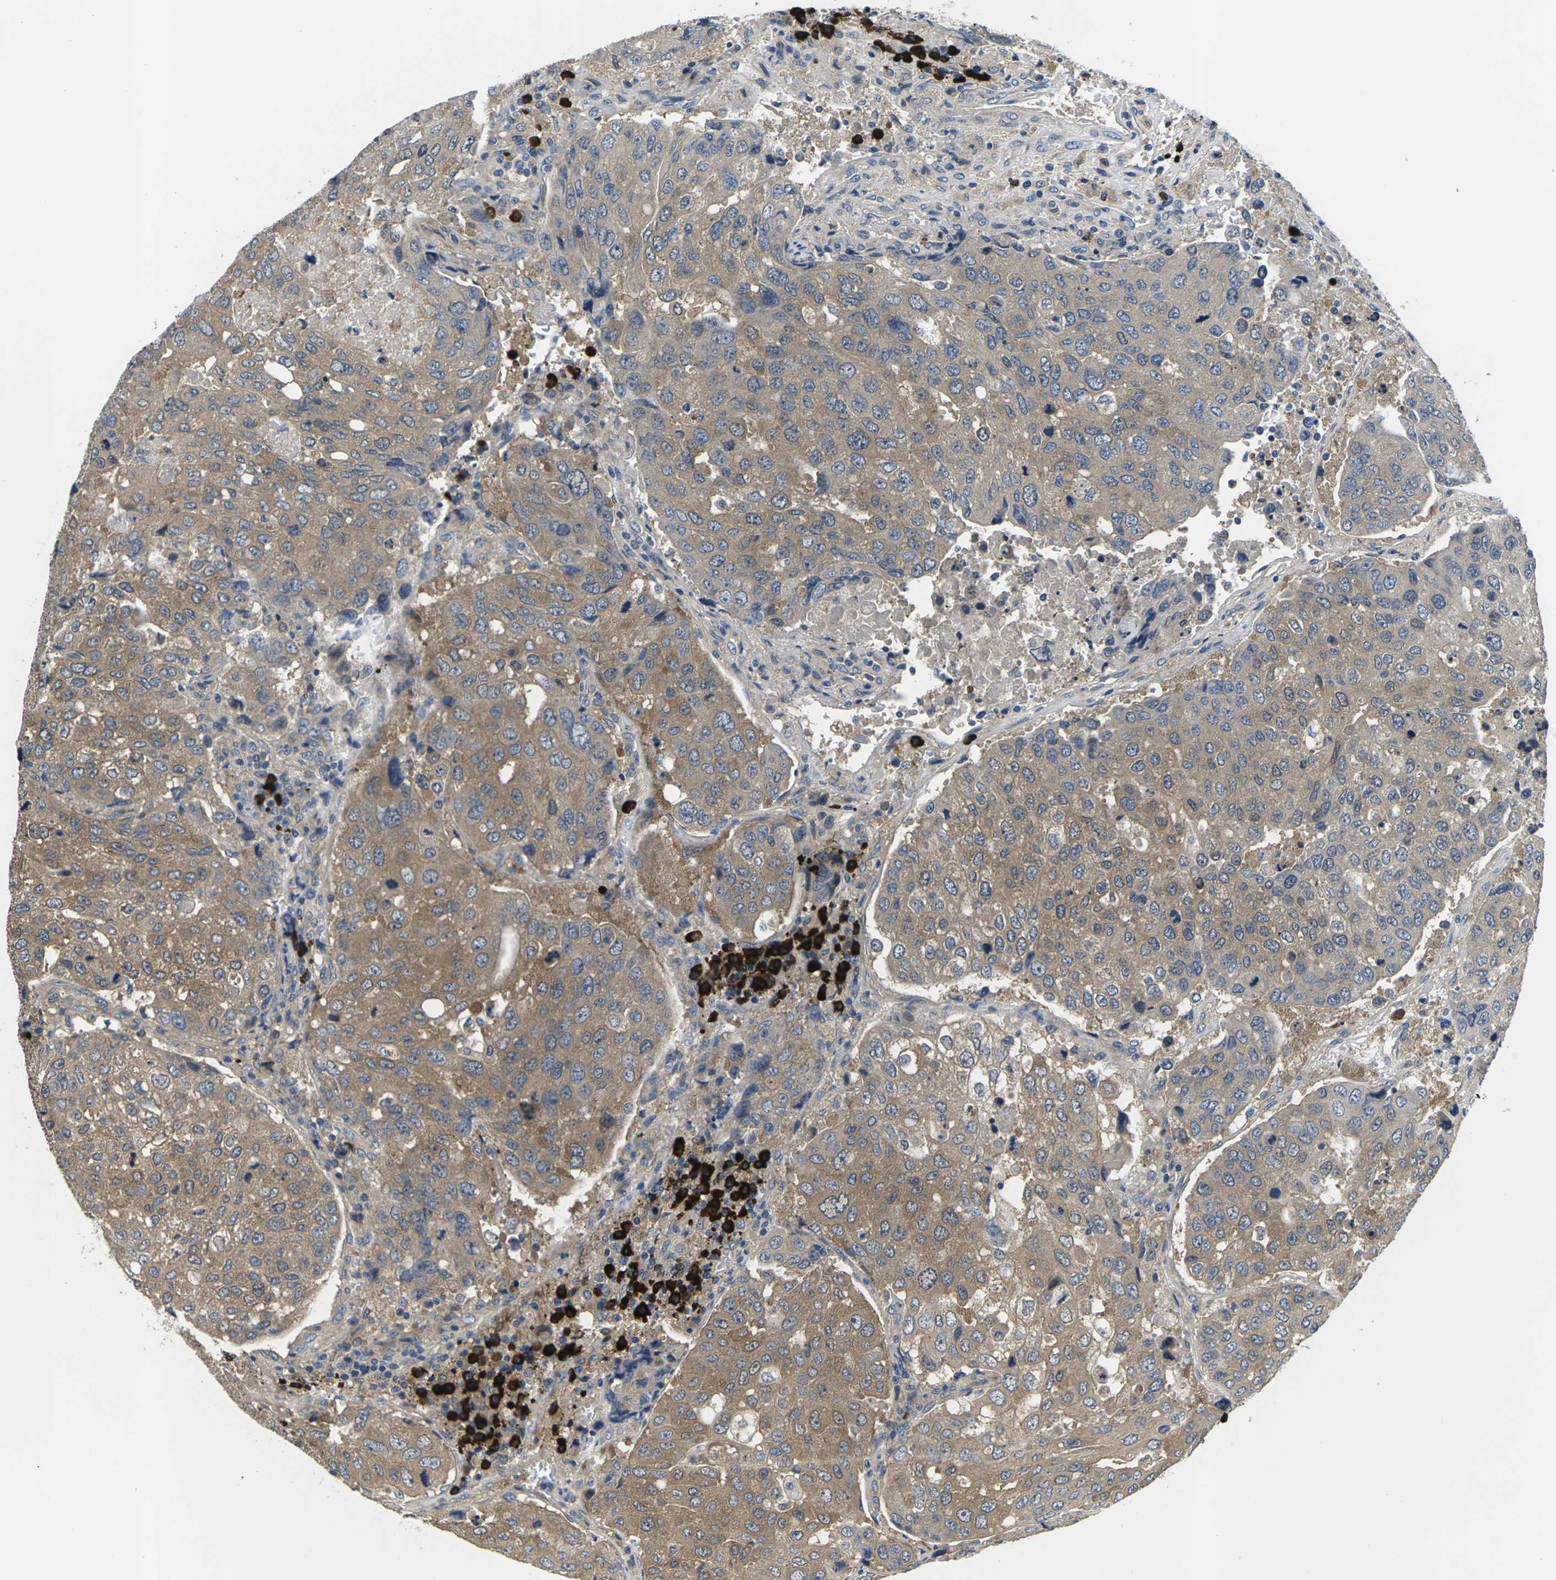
{"staining": {"intensity": "moderate", "quantity": "25%-75%", "location": "cytoplasmic/membranous"}, "tissue": "urothelial cancer", "cell_type": "Tumor cells", "image_type": "cancer", "snomed": [{"axis": "morphology", "description": "Urothelial carcinoma, High grade"}, {"axis": "topography", "description": "Lymph node"}, {"axis": "topography", "description": "Urinary bladder"}], "caption": "A brown stain shows moderate cytoplasmic/membranous staining of a protein in human urothelial carcinoma (high-grade) tumor cells.", "gene": "PLCE1", "patient": {"sex": "male", "age": 51}}